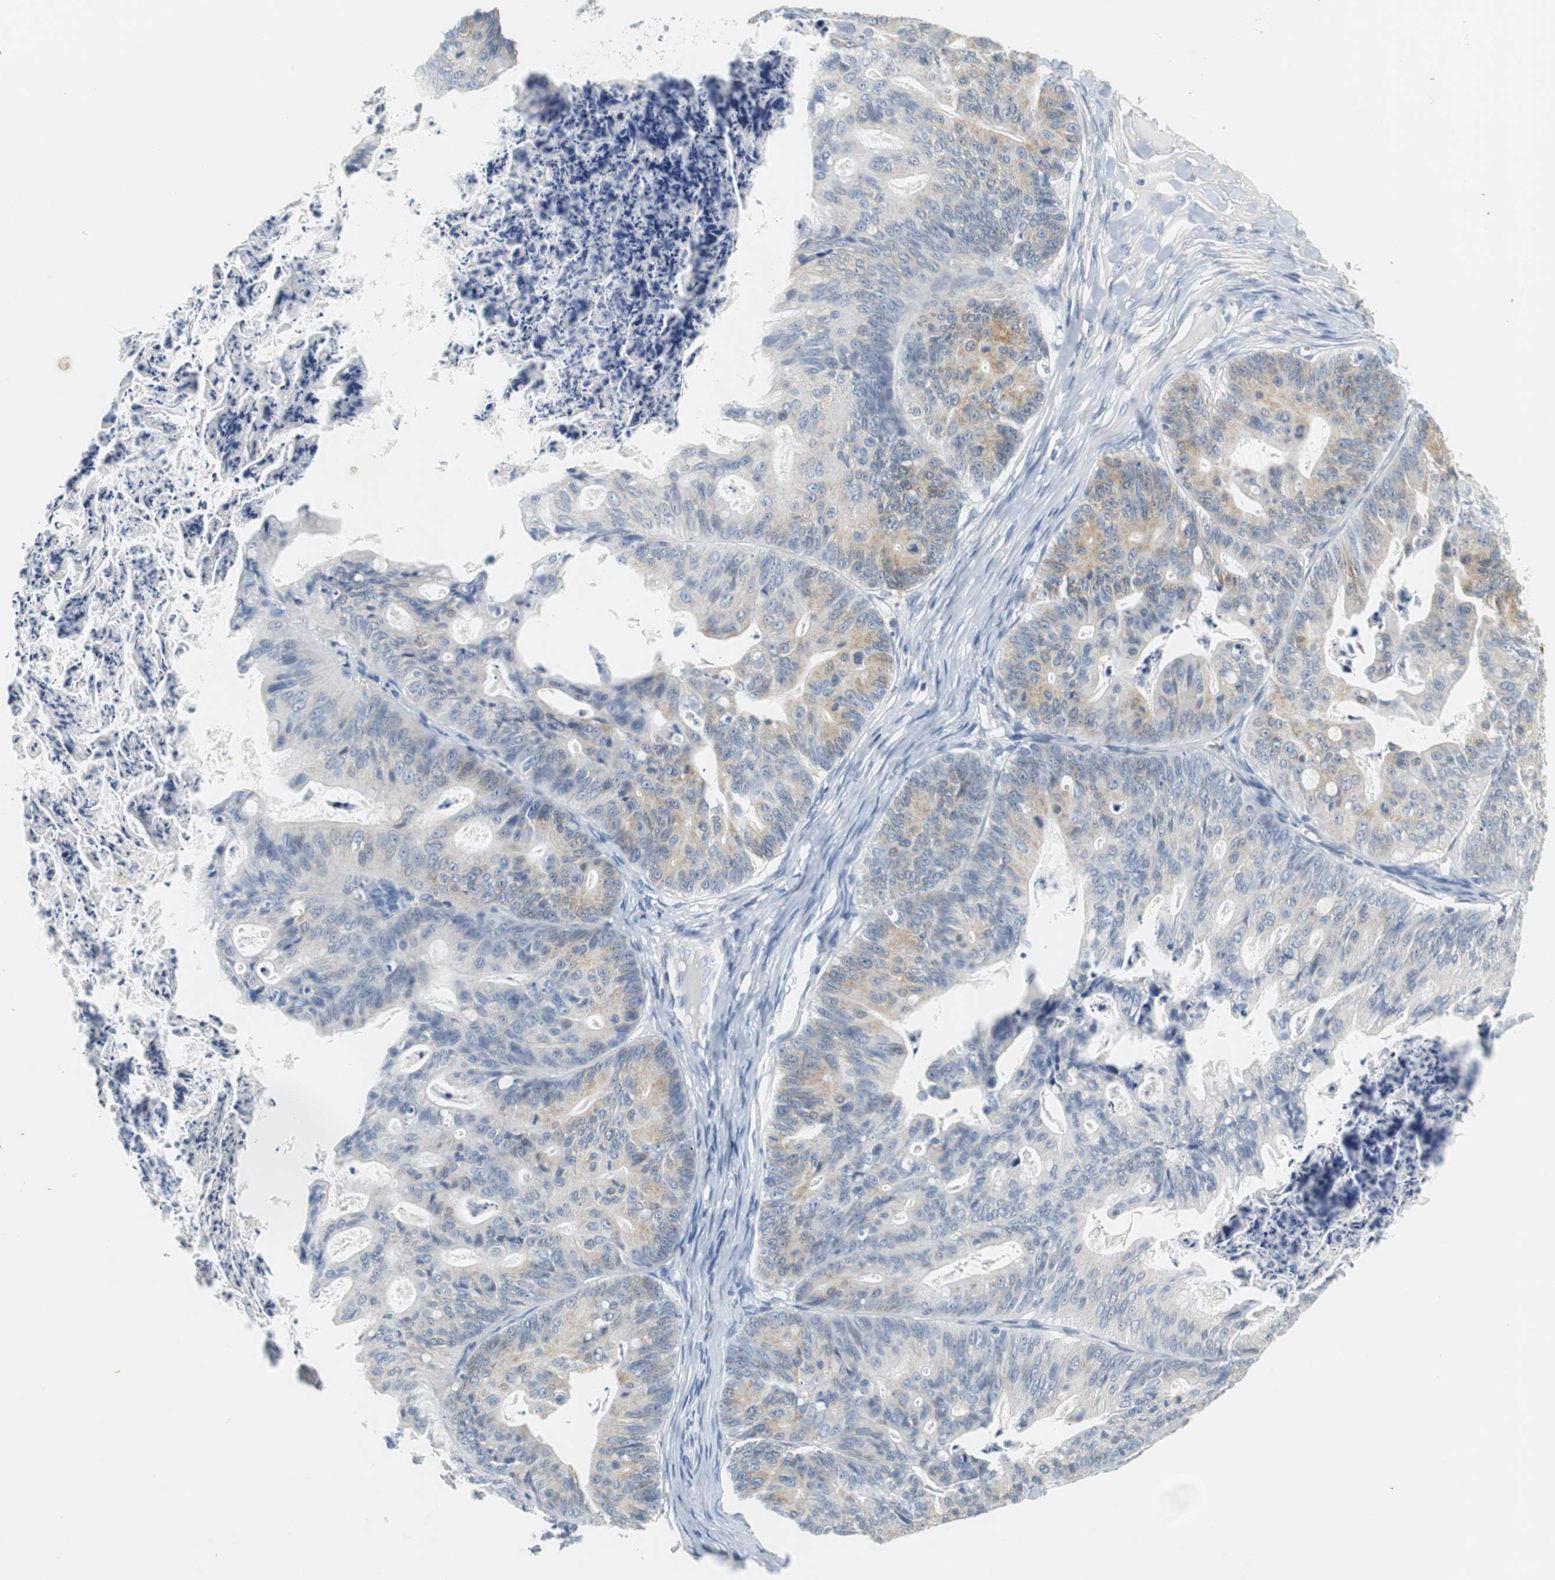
{"staining": {"intensity": "weak", "quantity": "<25%", "location": "cytoplasmic/membranous"}, "tissue": "ovarian cancer", "cell_type": "Tumor cells", "image_type": "cancer", "snomed": [{"axis": "morphology", "description": "Cystadenocarcinoma, mucinous, NOS"}, {"axis": "topography", "description": "Ovary"}], "caption": "The histopathology image reveals no significant expression in tumor cells of ovarian cancer. (Brightfield microscopy of DAB (3,3'-diaminobenzidine) immunohistochemistry (IHC) at high magnification).", "gene": "TEX264", "patient": {"sex": "female", "age": 36}}